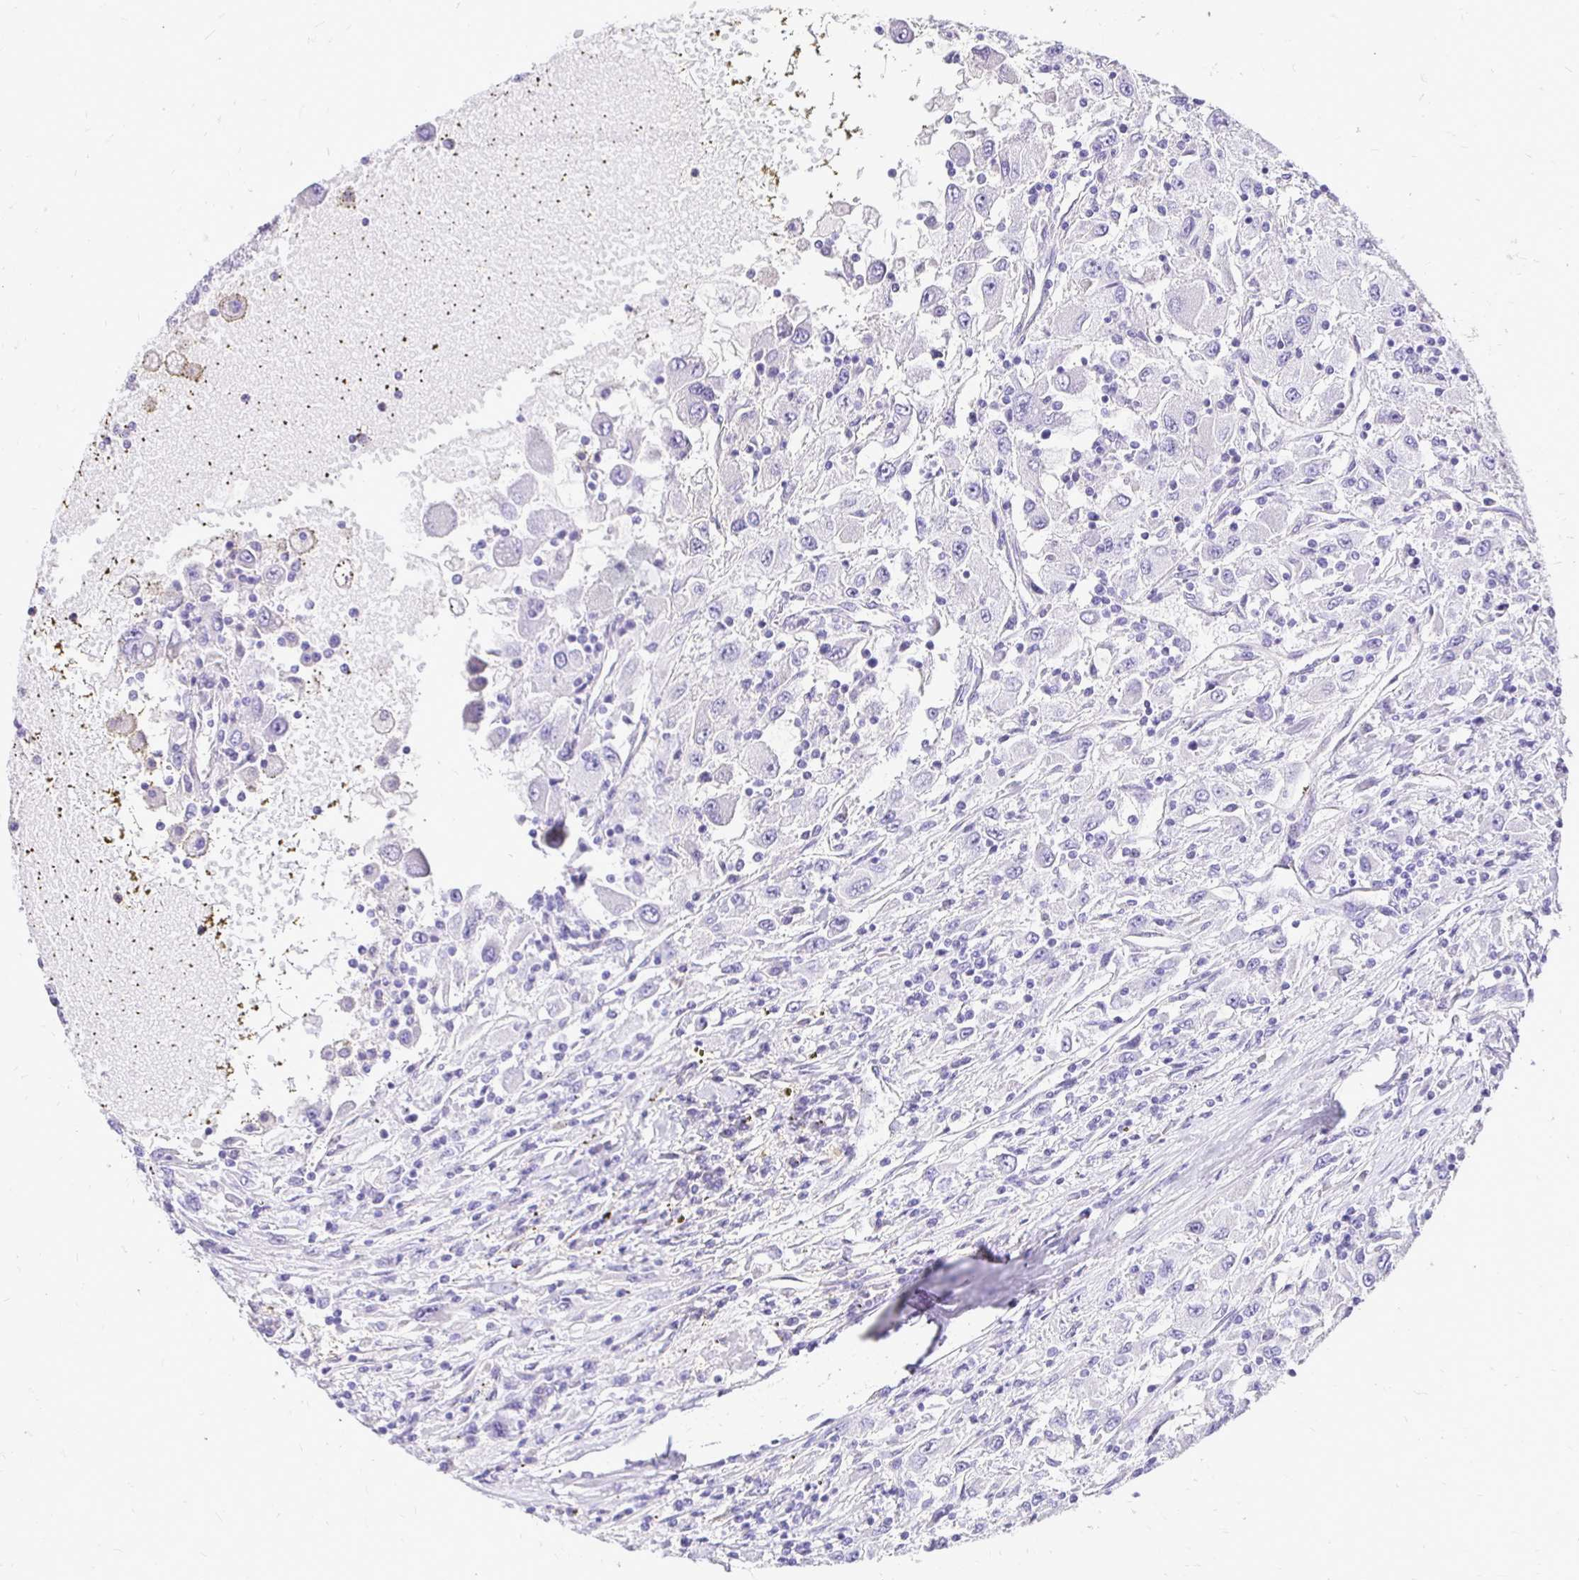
{"staining": {"intensity": "negative", "quantity": "none", "location": "none"}, "tissue": "renal cancer", "cell_type": "Tumor cells", "image_type": "cancer", "snomed": [{"axis": "morphology", "description": "Adenocarcinoma, NOS"}, {"axis": "topography", "description": "Kidney"}], "caption": "An IHC histopathology image of renal adenocarcinoma is shown. There is no staining in tumor cells of renal adenocarcinoma.", "gene": "TAF1D", "patient": {"sex": "female", "age": 67}}